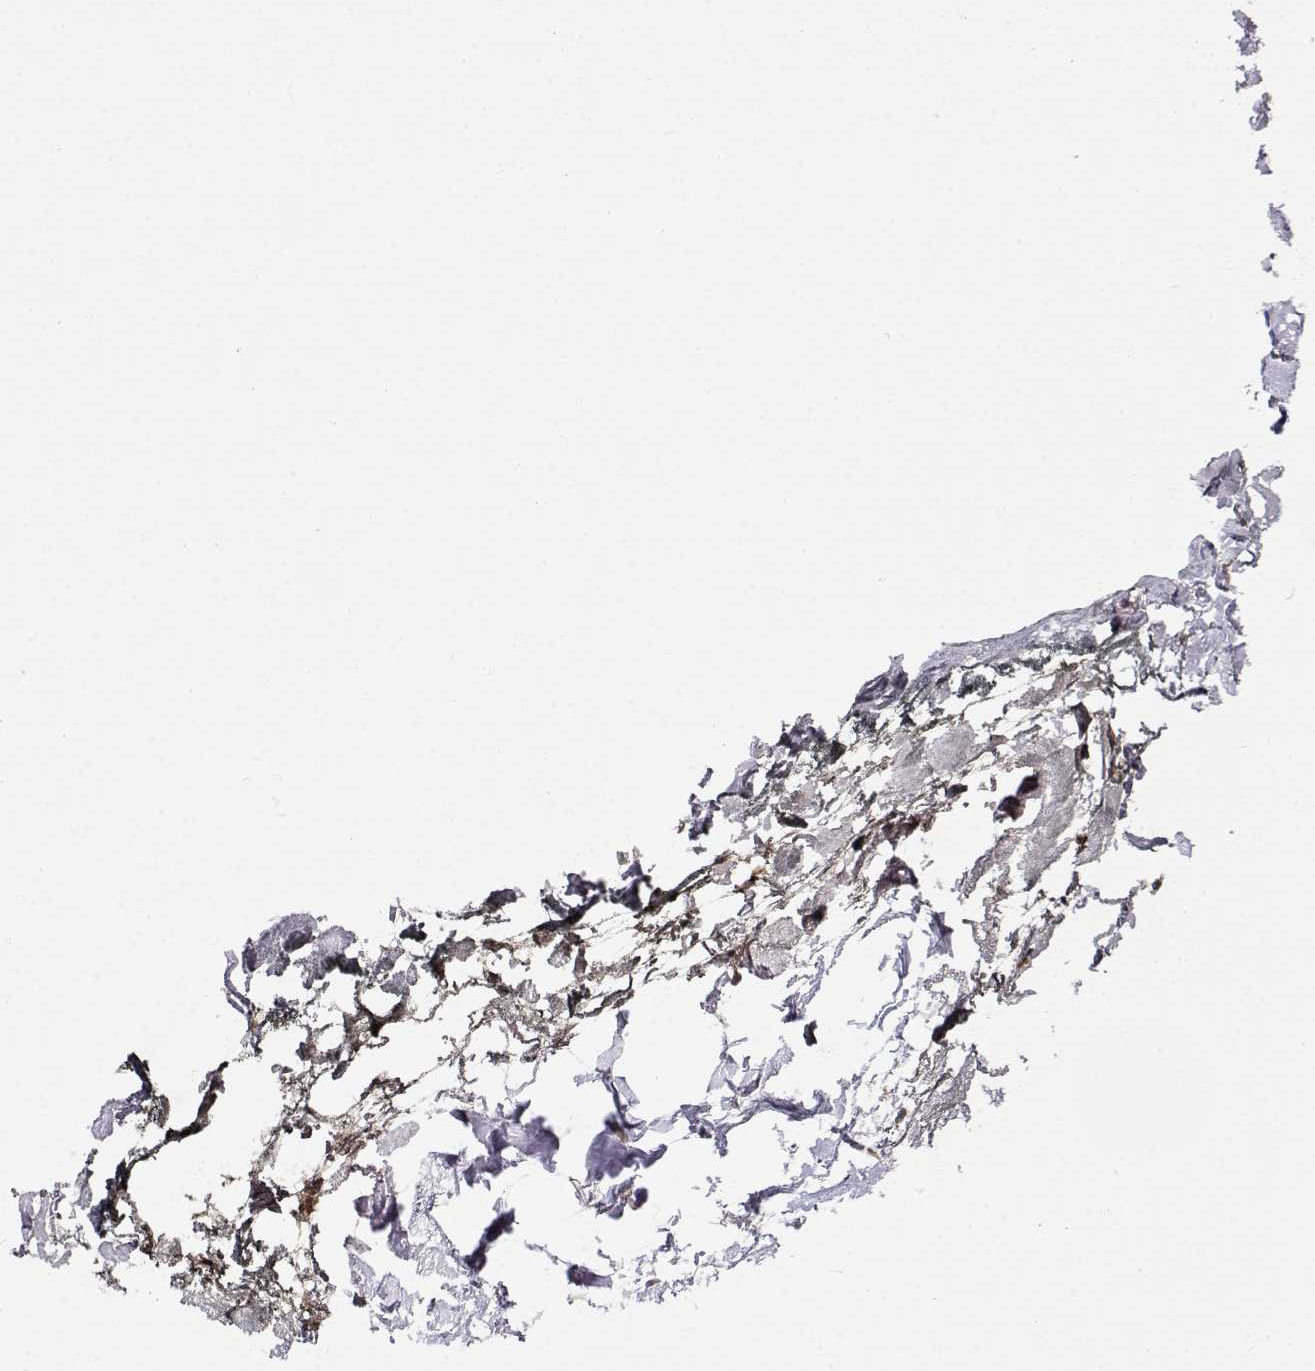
{"staining": {"intensity": "weak", "quantity": "<25%", "location": "nuclear"}, "tissue": "skin", "cell_type": "Fibroblasts", "image_type": "normal", "snomed": [{"axis": "morphology", "description": "Normal tissue, NOS"}, {"axis": "topography", "description": "Skin"}], "caption": "Photomicrograph shows no significant protein expression in fibroblasts of unremarkable skin.", "gene": "RNF13", "patient": {"sex": "female", "age": 34}}